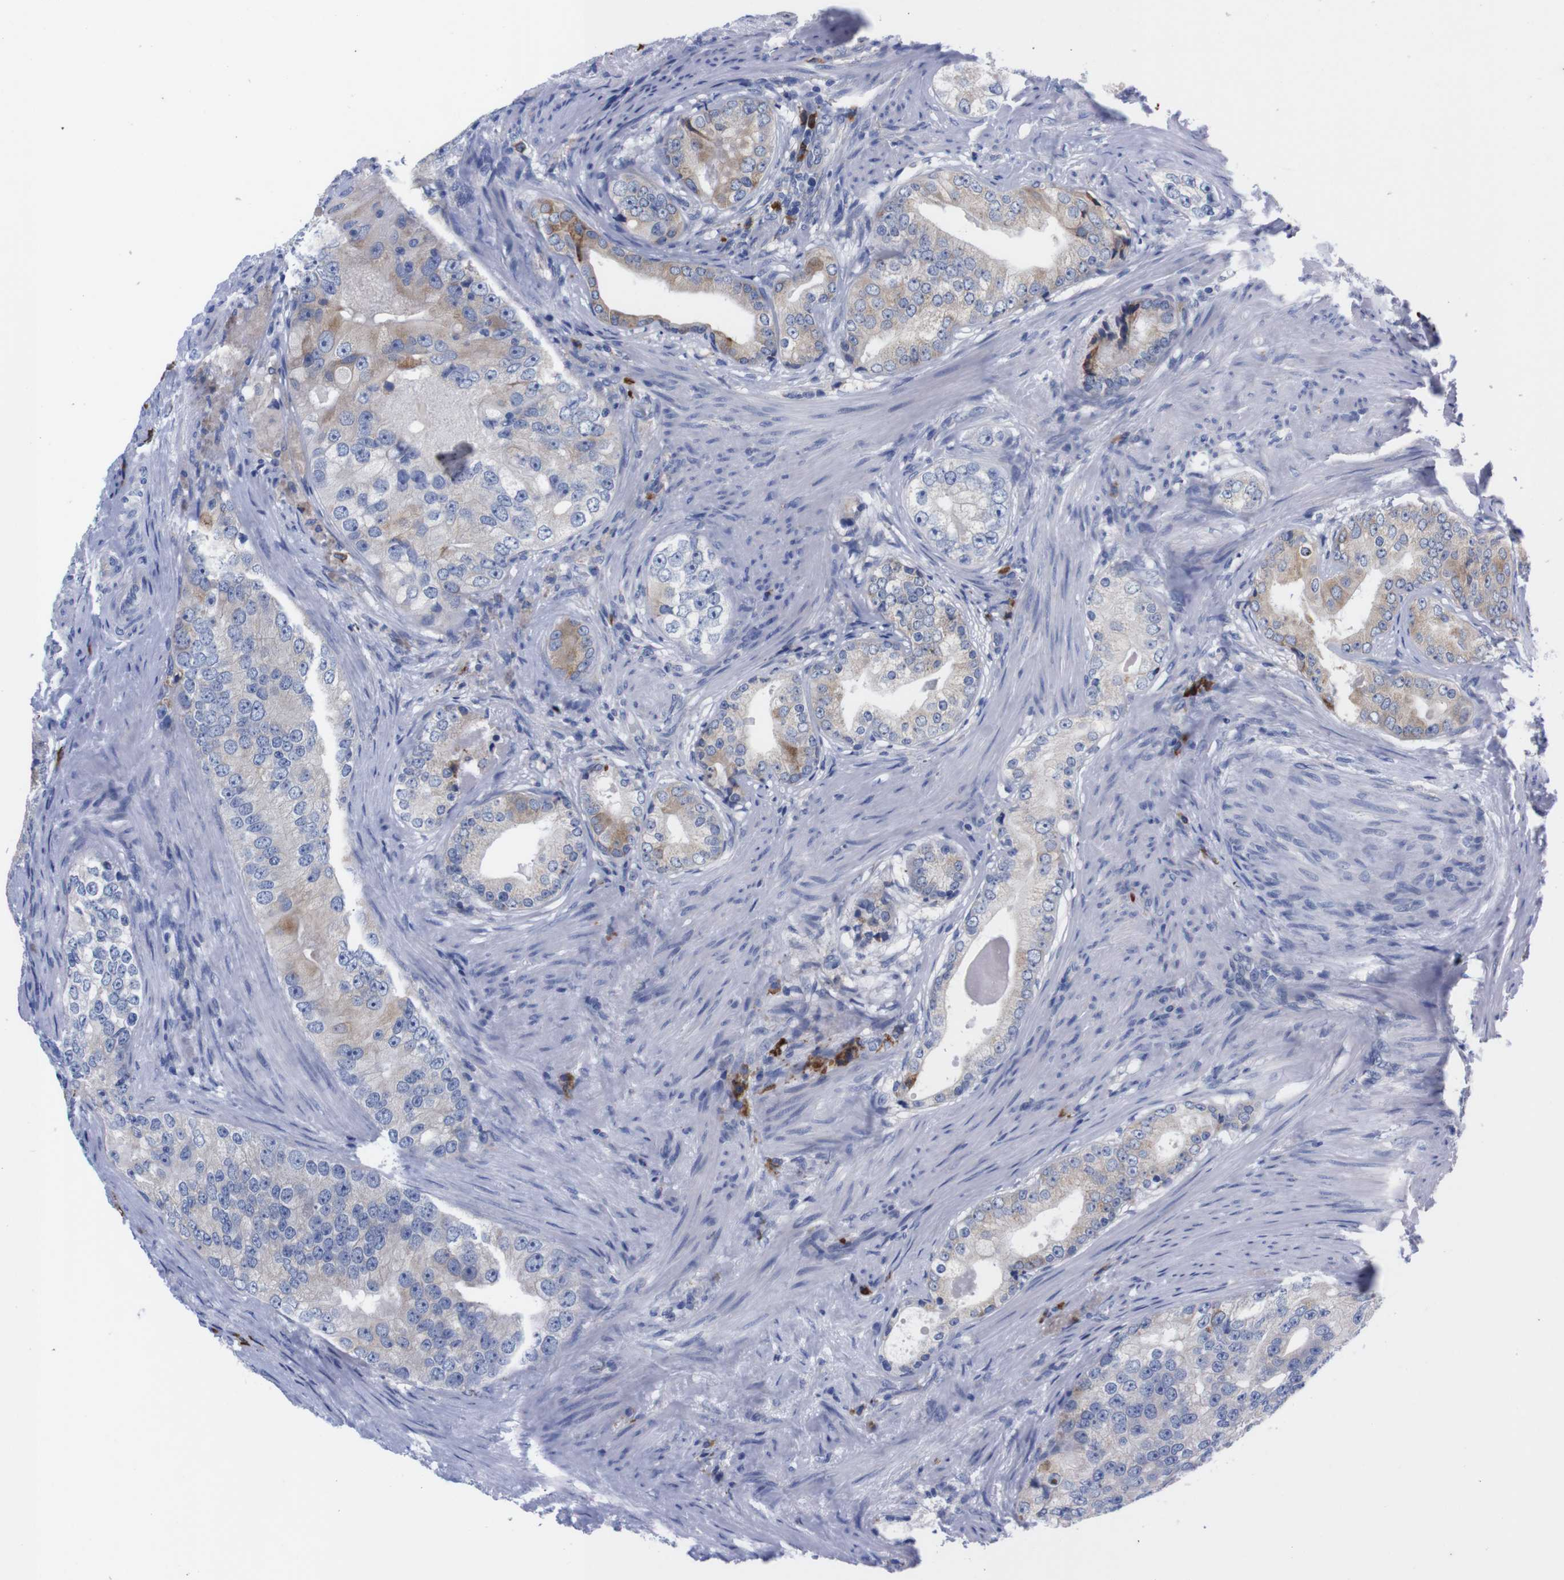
{"staining": {"intensity": "negative", "quantity": "none", "location": "none"}, "tissue": "prostate cancer", "cell_type": "Tumor cells", "image_type": "cancer", "snomed": [{"axis": "morphology", "description": "Adenocarcinoma, High grade"}, {"axis": "topography", "description": "Prostate"}], "caption": "There is no significant expression in tumor cells of prostate cancer.", "gene": "NEBL", "patient": {"sex": "male", "age": 66}}